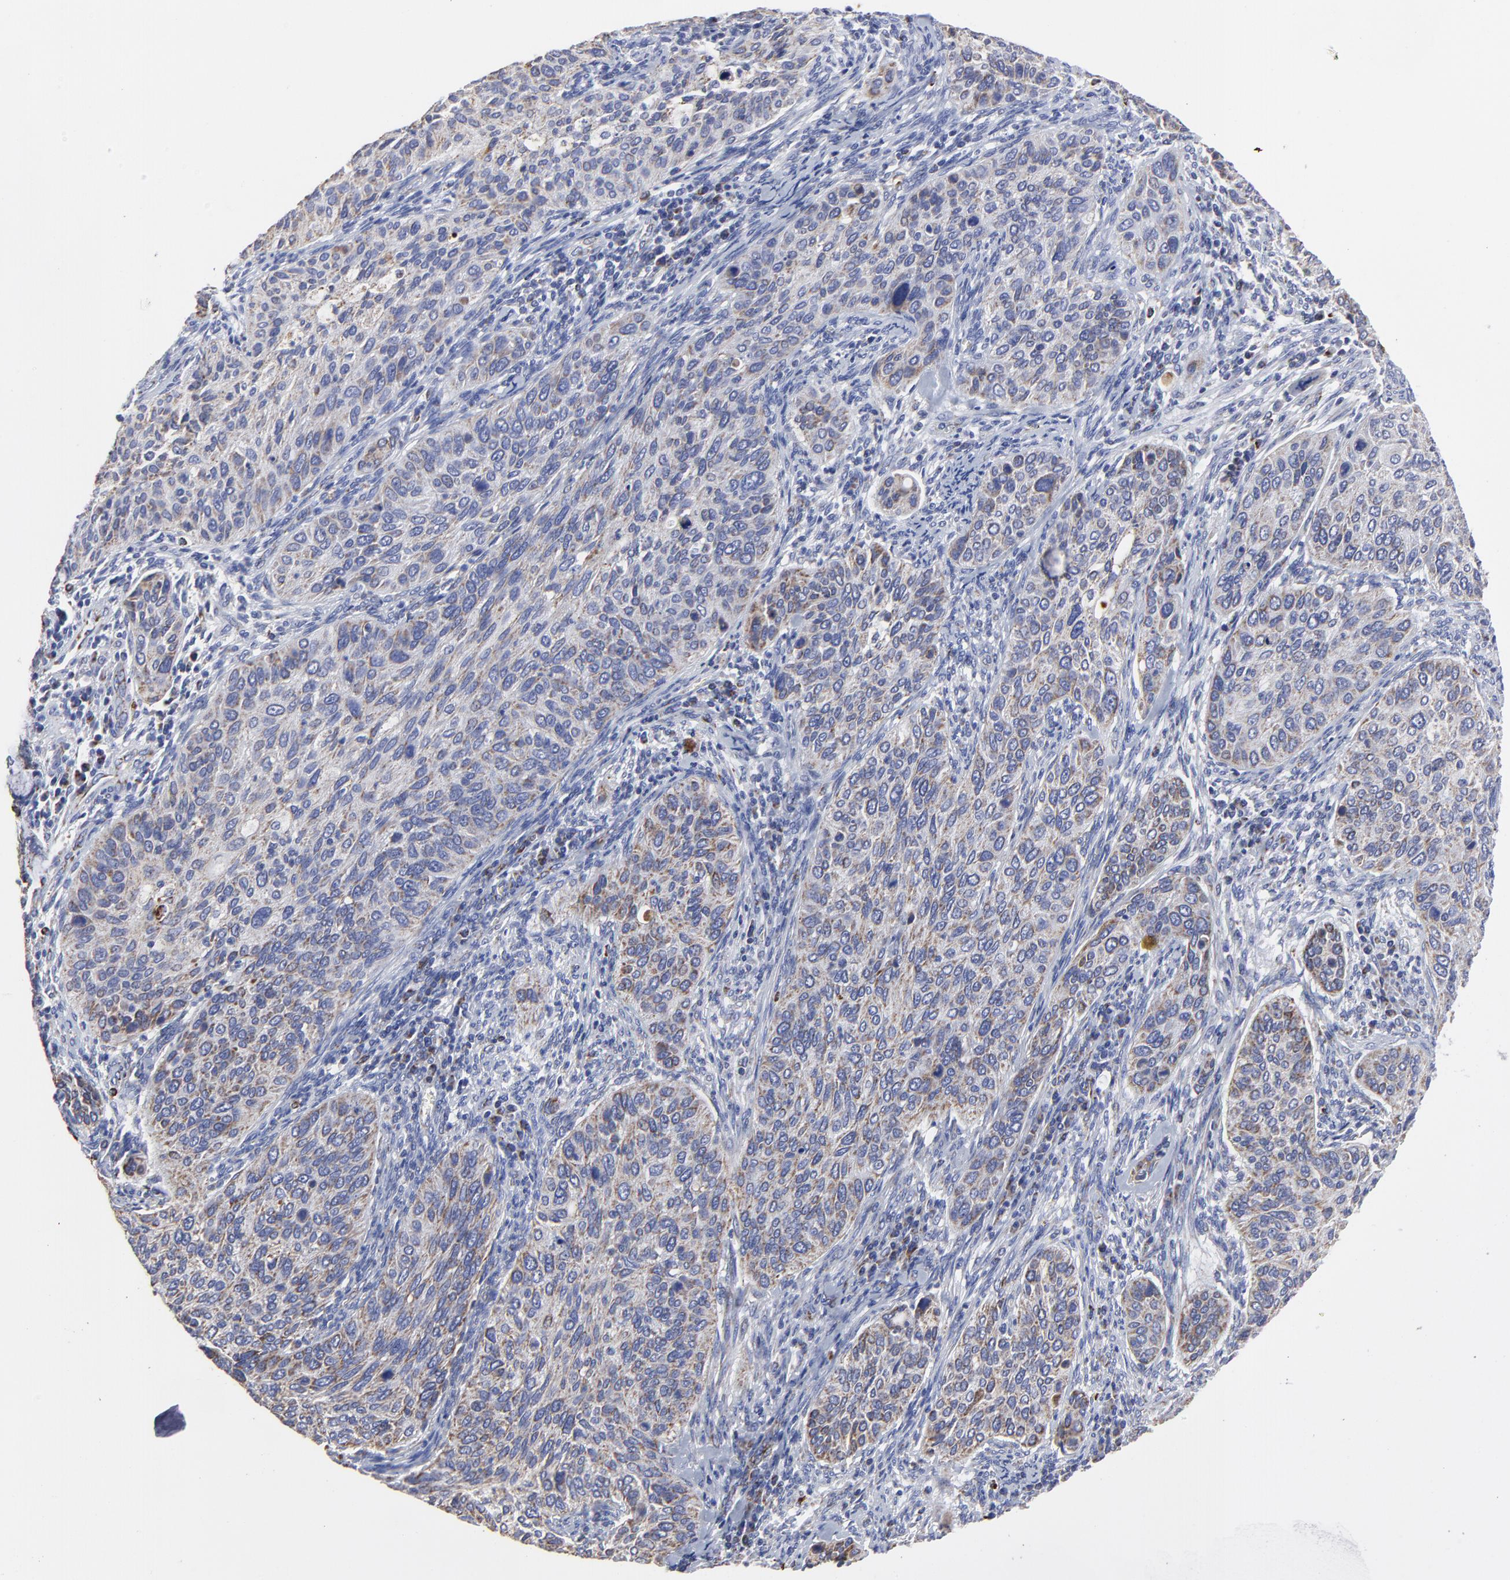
{"staining": {"intensity": "weak", "quantity": ">75%", "location": "cytoplasmic/membranous"}, "tissue": "cervical cancer", "cell_type": "Tumor cells", "image_type": "cancer", "snomed": [{"axis": "morphology", "description": "Squamous cell carcinoma, NOS"}, {"axis": "topography", "description": "Cervix"}], "caption": "Tumor cells display low levels of weak cytoplasmic/membranous staining in about >75% of cells in squamous cell carcinoma (cervical).", "gene": "PINK1", "patient": {"sex": "female", "age": 57}}